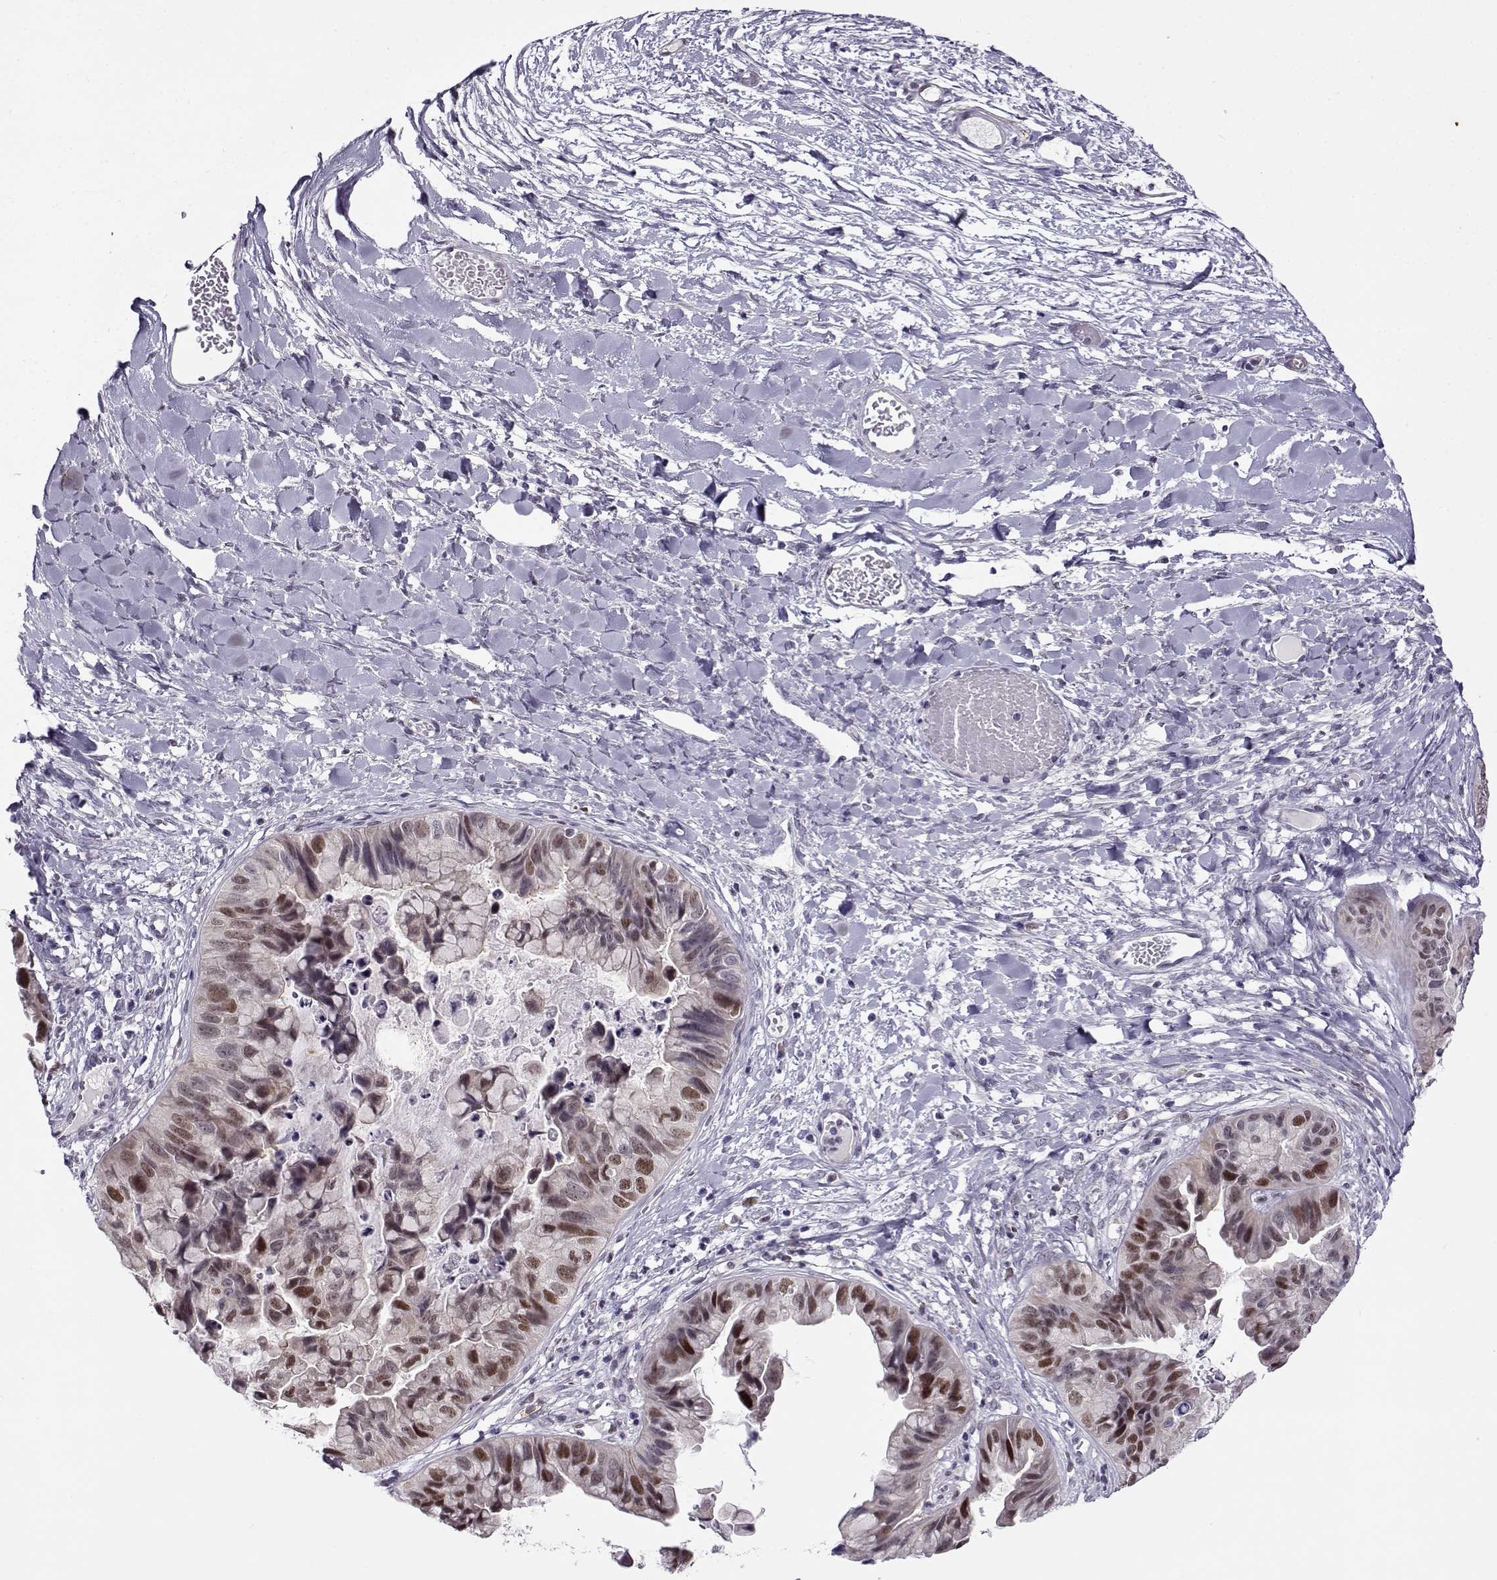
{"staining": {"intensity": "strong", "quantity": "<25%", "location": "nuclear"}, "tissue": "ovarian cancer", "cell_type": "Tumor cells", "image_type": "cancer", "snomed": [{"axis": "morphology", "description": "Cystadenocarcinoma, mucinous, NOS"}, {"axis": "topography", "description": "Ovary"}], "caption": "A brown stain shows strong nuclear staining of a protein in ovarian mucinous cystadenocarcinoma tumor cells.", "gene": "BACH1", "patient": {"sex": "female", "age": 76}}